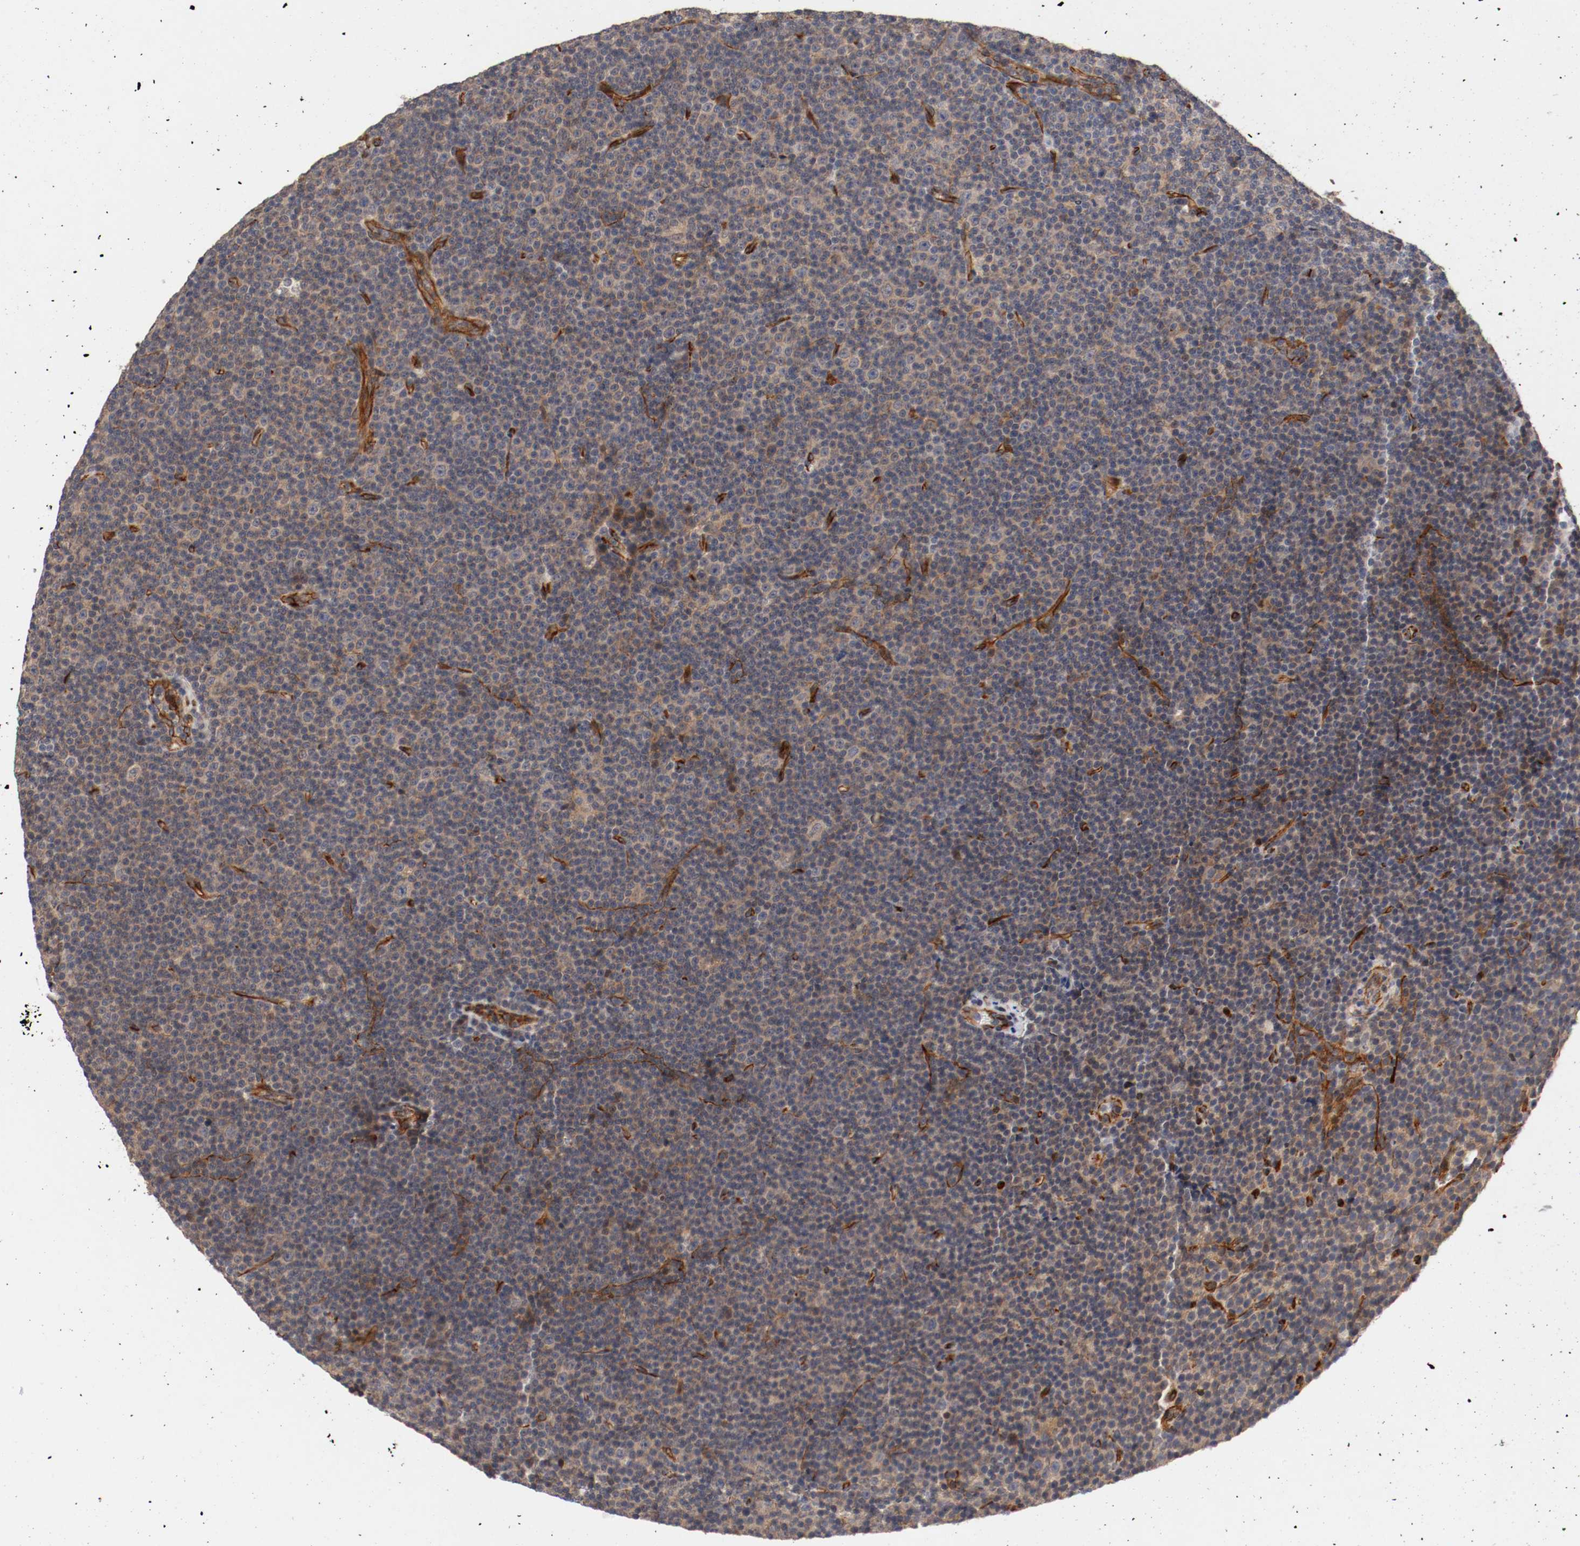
{"staining": {"intensity": "weak", "quantity": "<25%", "location": "cytoplasmic/membranous"}, "tissue": "lymphoma", "cell_type": "Tumor cells", "image_type": "cancer", "snomed": [{"axis": "morphology", "description": "Malignant lymphoma, non-Hodgkin's type, Low grade"}, {"axis": "topography", "description": "Lymph node"}], "caption": "Tumor cells show no significant positivity in low-grade malignant lymphoma, non-Hodgkin's type.", "gene": "TYK2", "patient": {"sex": "female", "age": 67}}